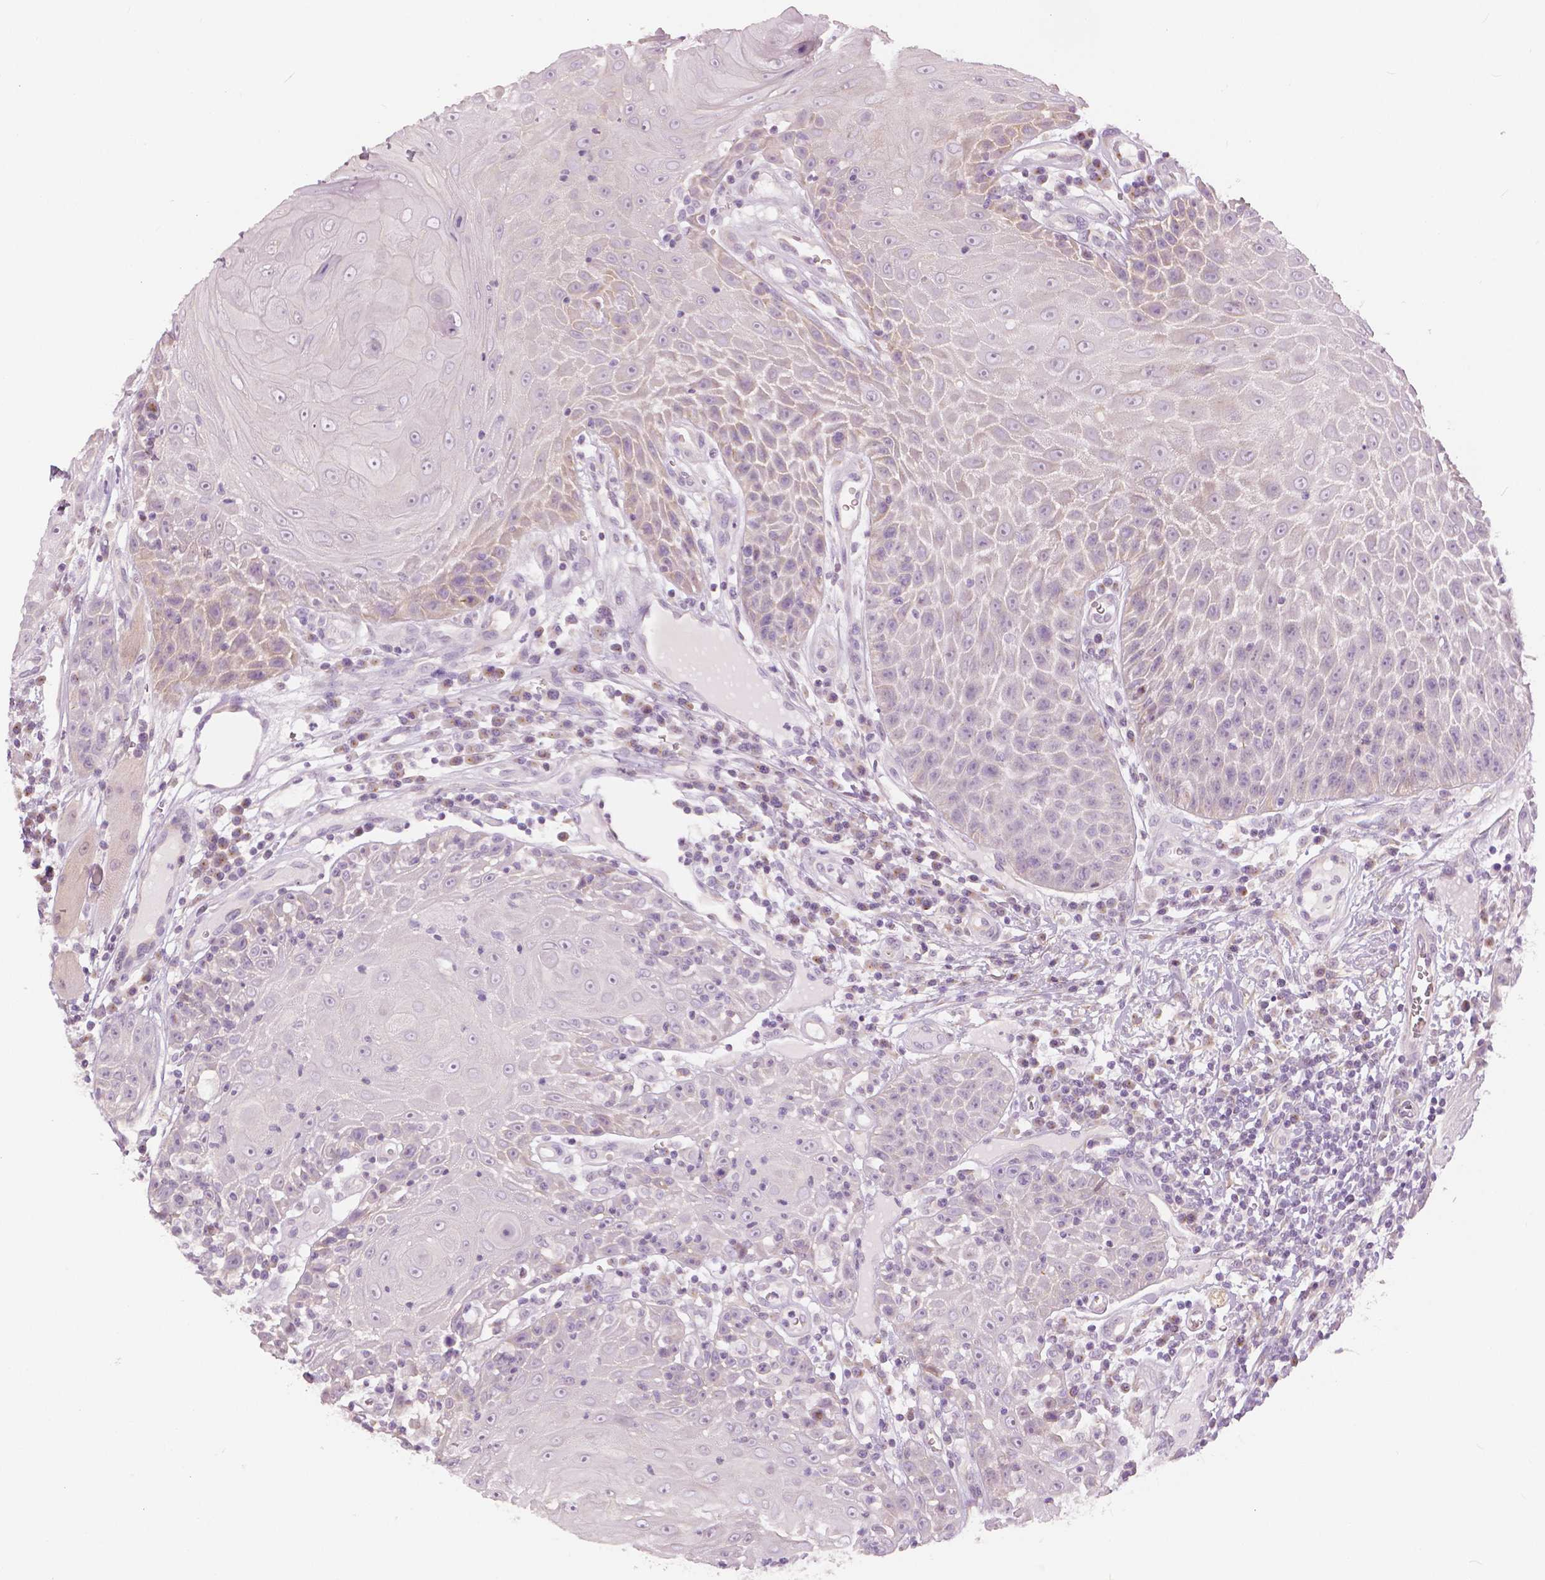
{"staining": {"intensity": "negative", "quantity": "none", "location": "none"}, "tissue": "head and neck cancer", "cell_type": "Tumor cells", "image_type": "cancer", "snomed": [{"axis": "morphology", "description": "Squamous cell carcinoma, NOS"}, {"axis": "topography", "description": "Head-Neck"}], "caption": "Immunohistochemistry photomicrograph of head and neck squamous cell carcinoma stained for a protein (brown), which demonstrates no expression in tumor cells.", "gene": "SLC24A1", "patient": {"sex": "male", "age": 52}}